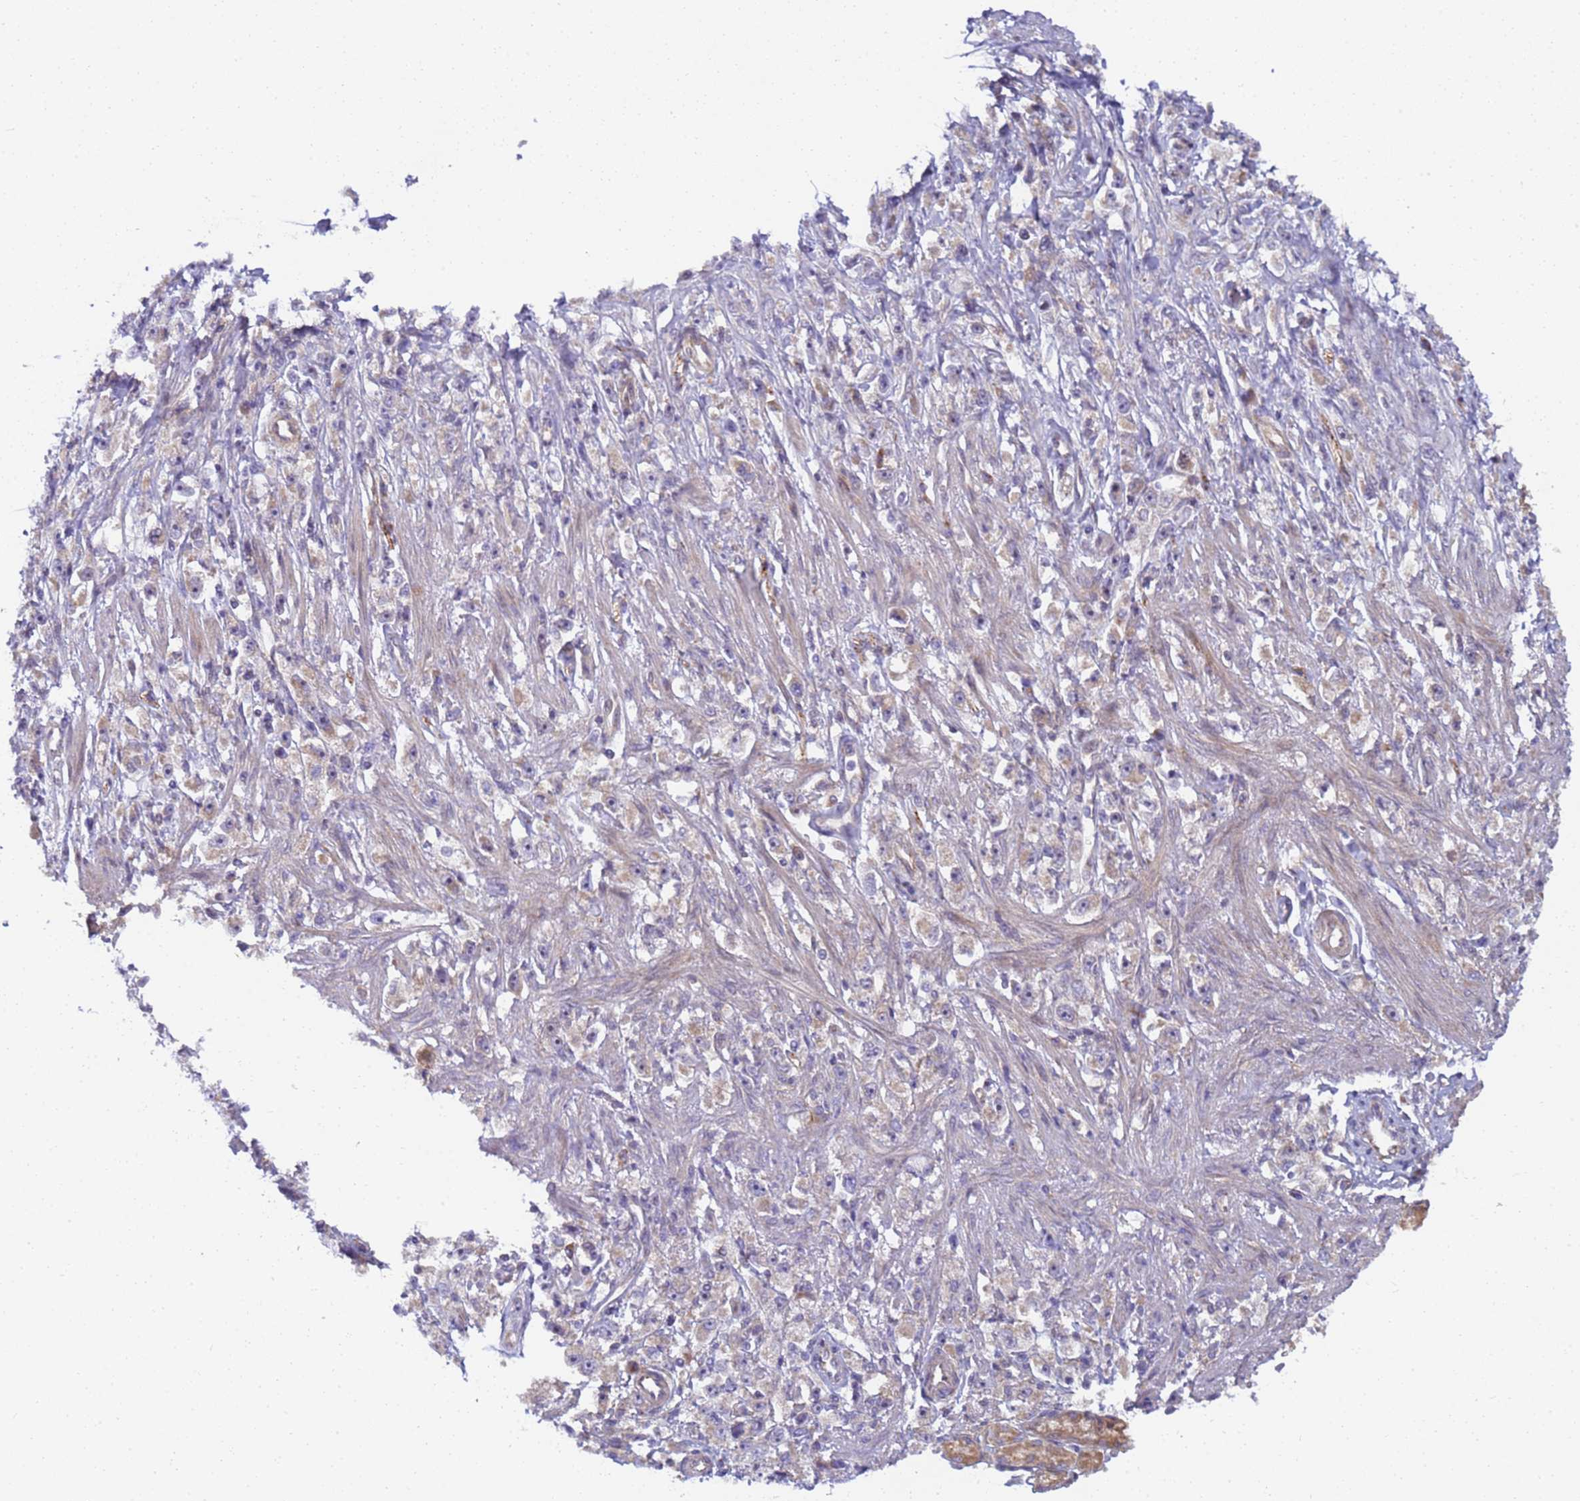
{"staining": {"intensity": "negative", "quantity": "none", "location": "none"}, "tissue": "stomach cancer", "cell_type": "Tumor cells", "image_type": "cancer", "snomed": [{"axis": "morphology", "description": "Adenocarcinoma, NOS"}, {"axis": "topography", "description": "Stomach"}], "caption": "Stomach adenocarcinoma was stained to show a protein in brown. There is no significant expression in tumor cells.", "gene": "RAPGEF3", "patient": {"sex": "female", "age": 59}}